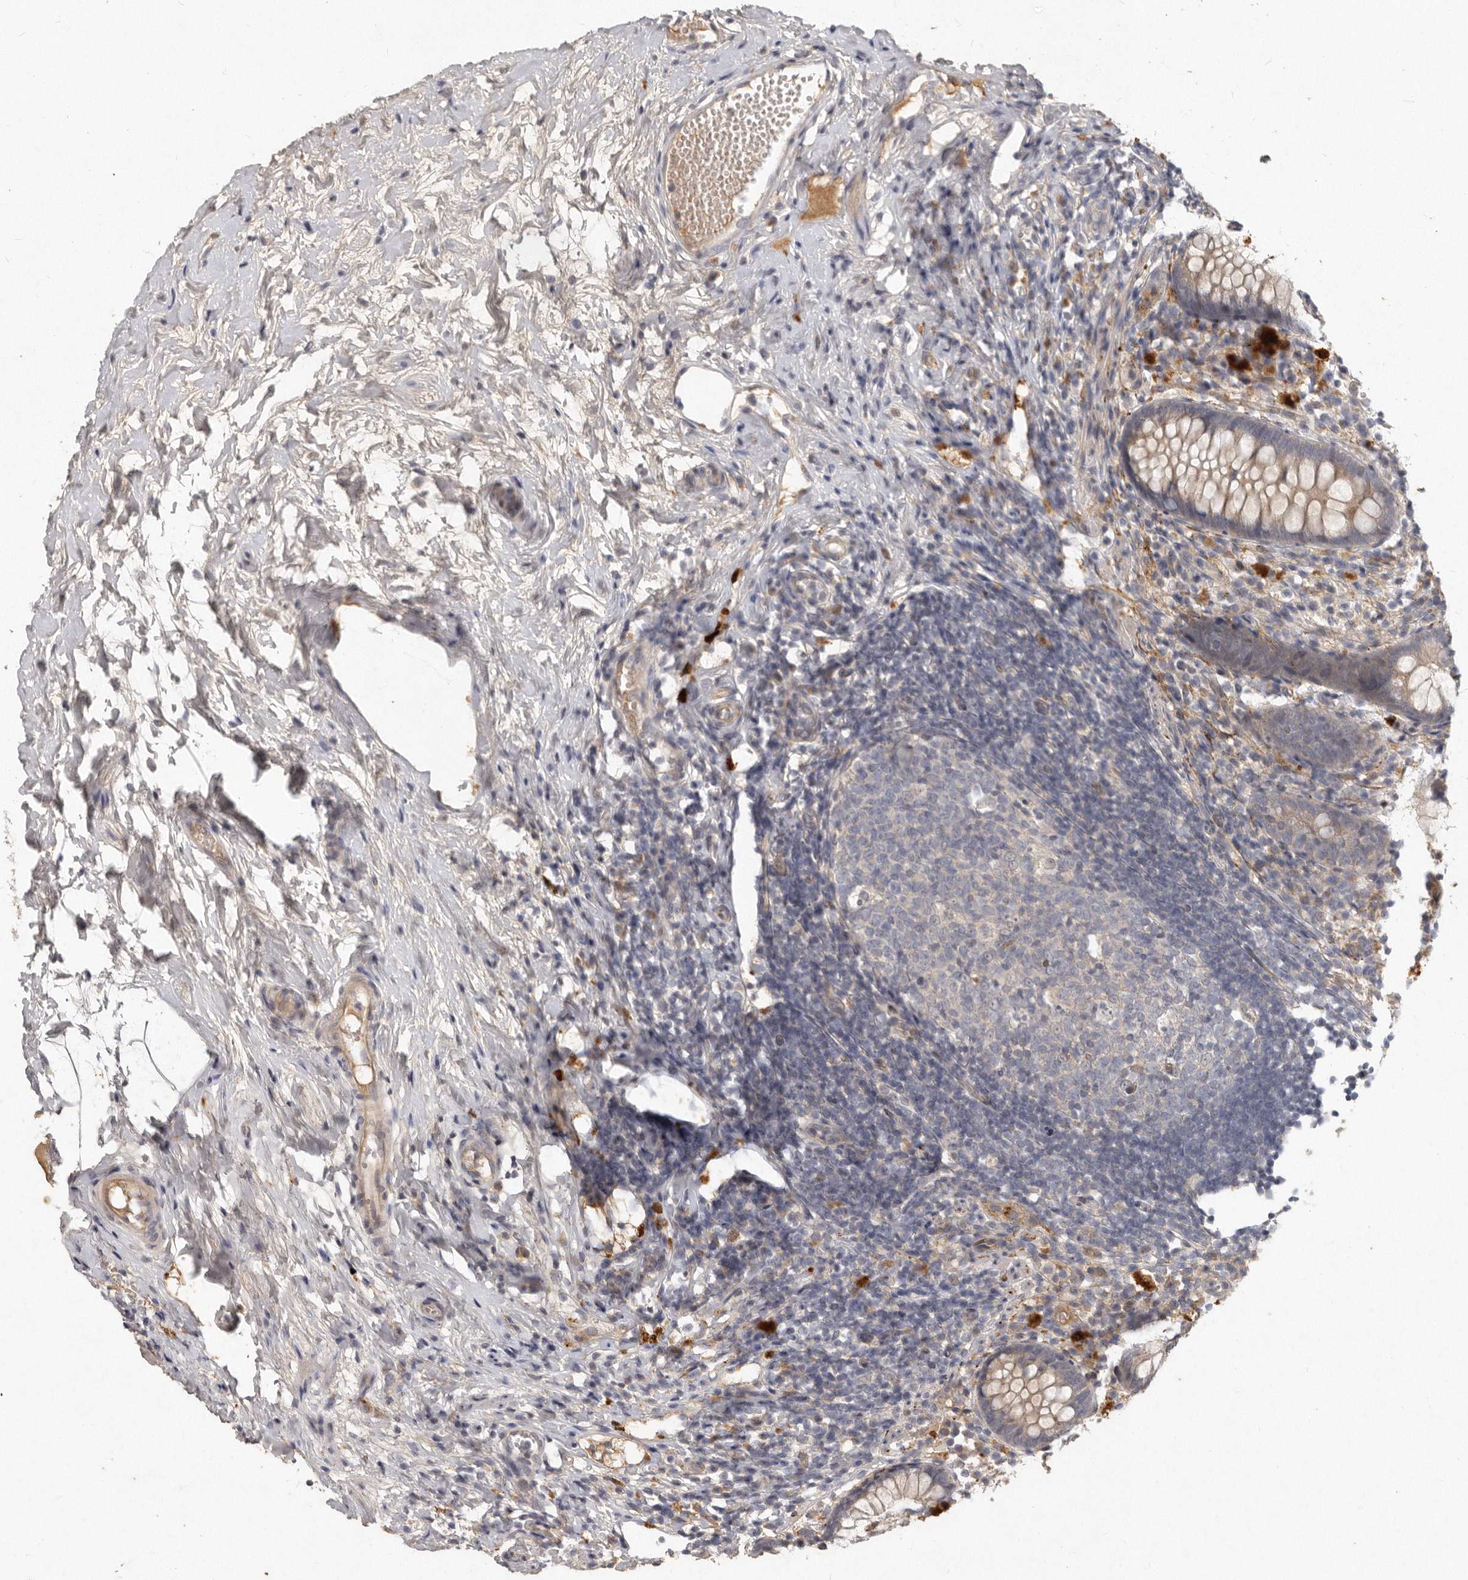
{"staining": {"intensity": "weak", "quantity": "<25%", "location": "cytoplasmic/membranous"}, "tissue": "appendix", "cell_type": "Glandular cells", "image_type": "normal", "snomed": [{"axis": "morphology", "description": "Normal tissue, NOS"}, {"axis": "topography", "description": "Appendix"}], "caption": "Glandular cells are negative for brown protein staining in normal appendix. (DAB immunohistochemistry (IHC) with hematoxylin counter stain).", "gene": "SLC22A1", "patient": {"sex": "female", "age": 20}}